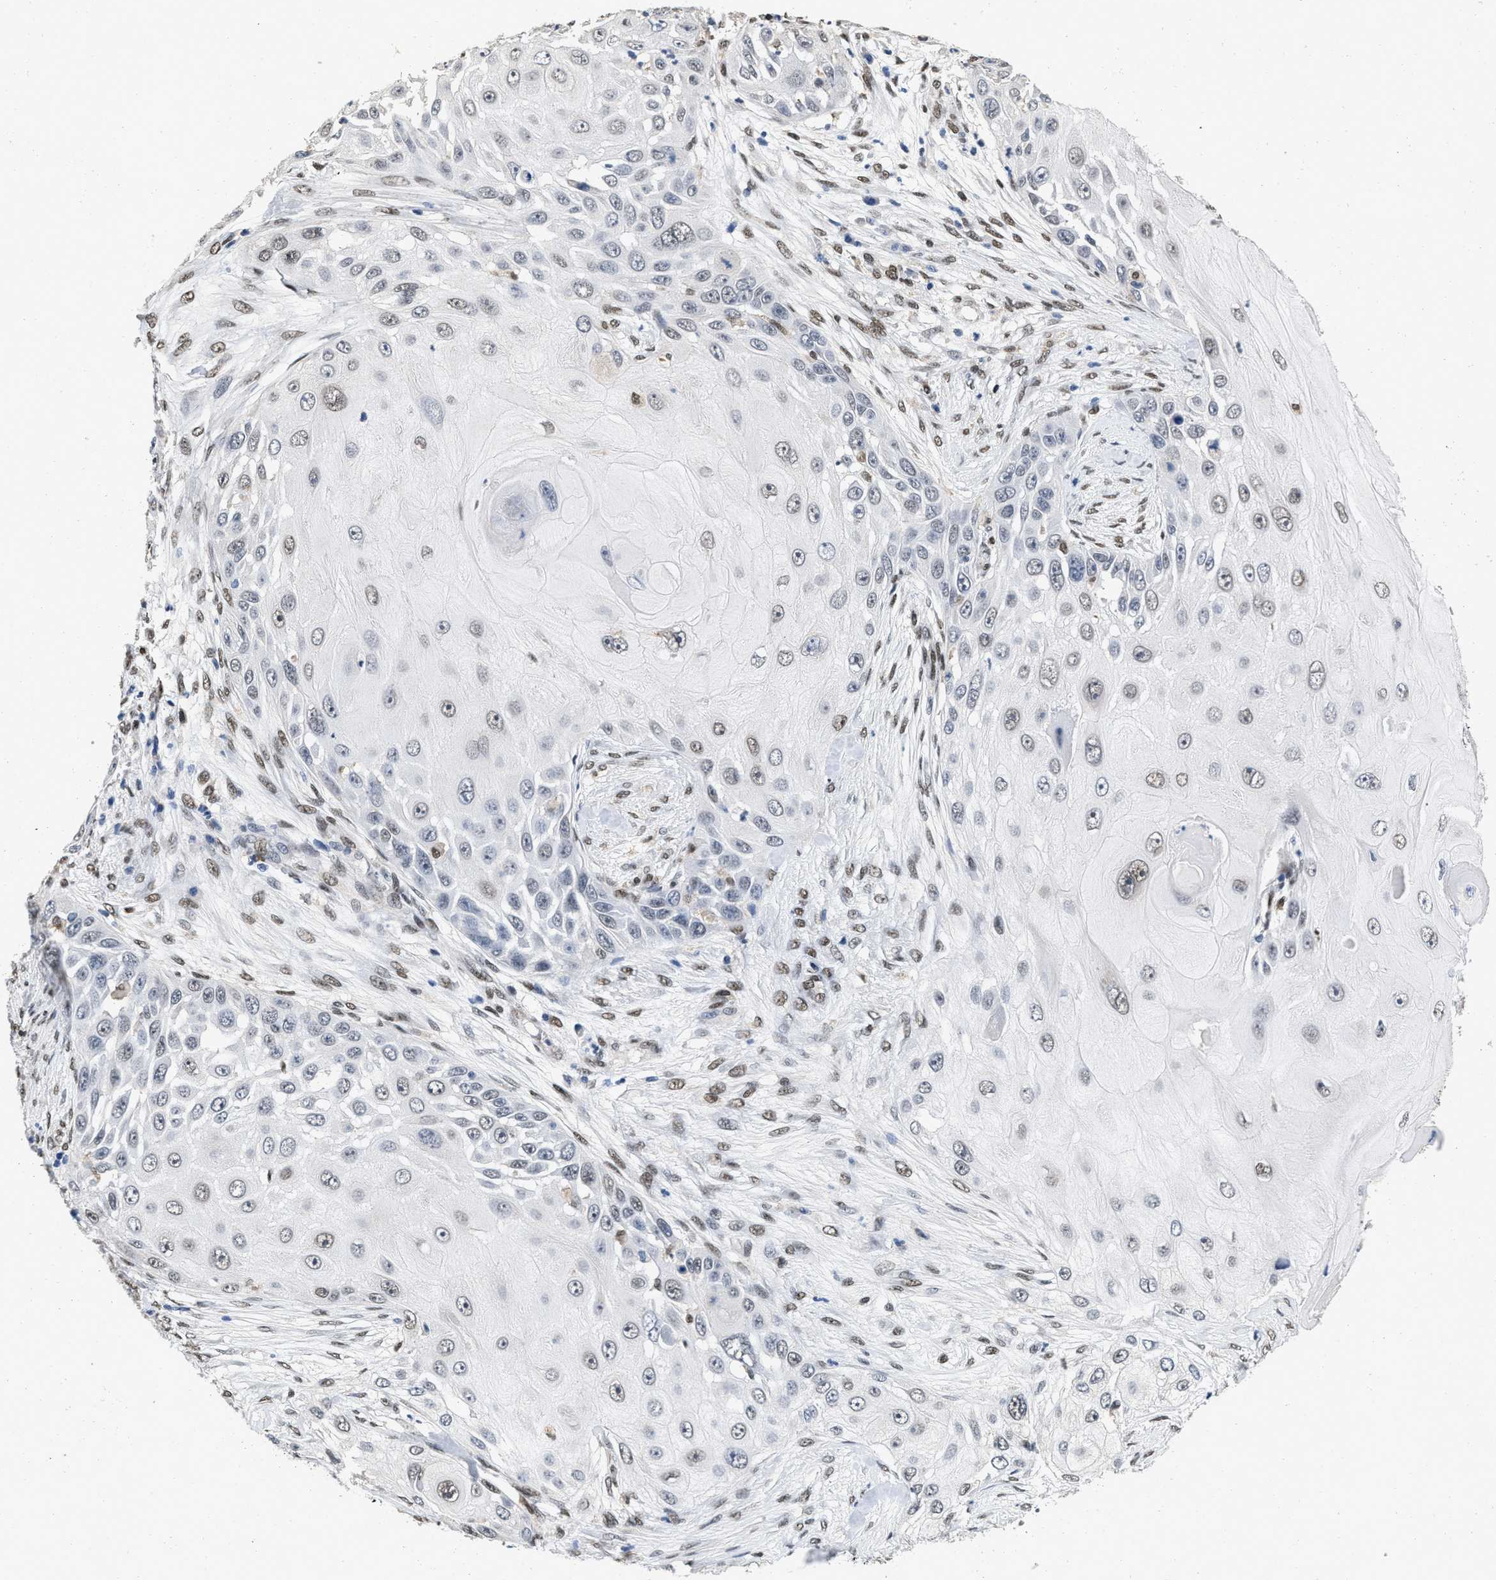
{"staining": {"intensity": "weak", "quantity": "<25%", "location": "nuclear"}, "tissue": "skin cancer", "cell_type": "Tumor cells", "image_type": "cancer", "snomed": [{"axis": "morphology", "description": "Squamous cell carcinoma, NOS"}, {"axis": "topography", "description": "Skin"}], "caption": "Tumor cells show no significant protein expression in squamous cell carcinoma (skin).", "gene": "QKI", "patient": {"sex": "female", "age": 44}}